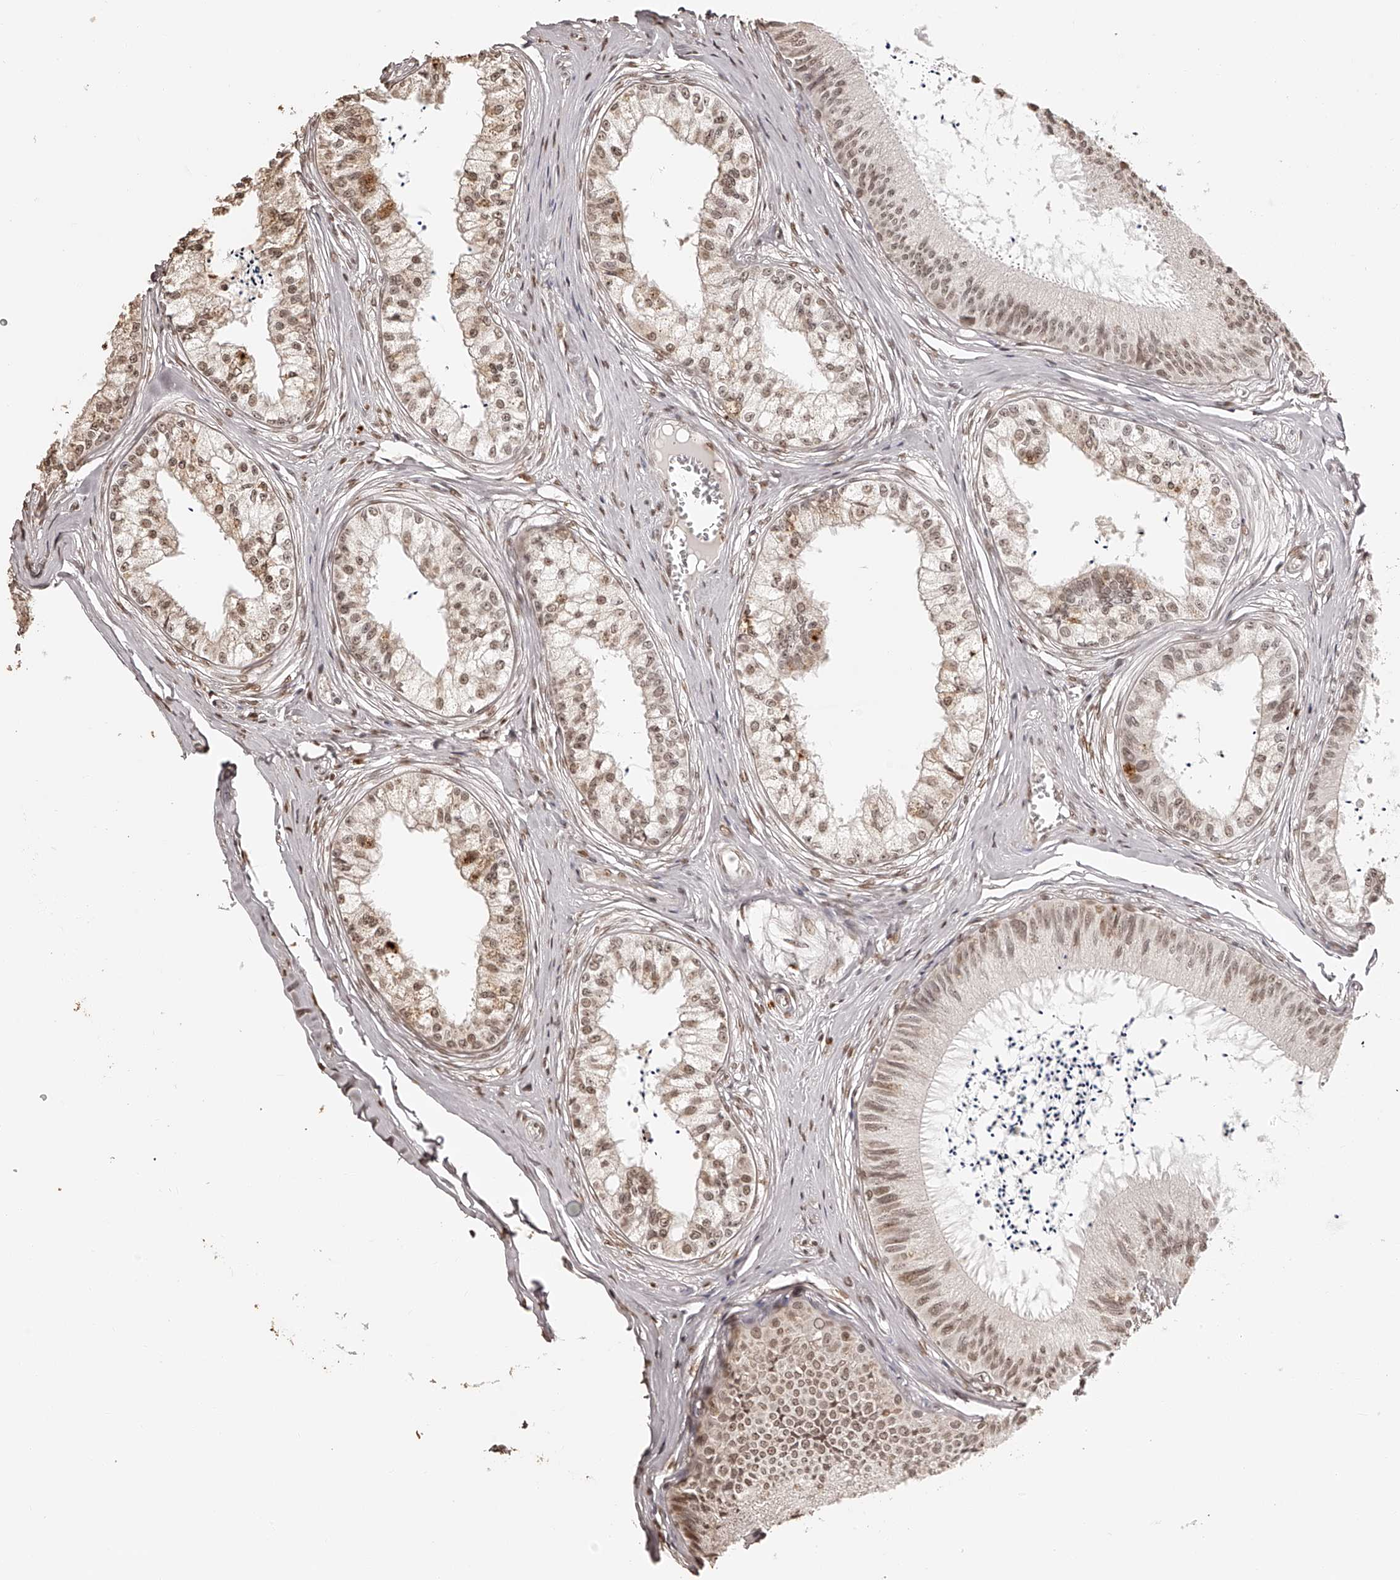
{"staining": {"intensity": "moderate", "quantity": ">75%", "location": "nuclear"}, "tissue": "epididymis", "cell_type": "Glandular cells", "image_type": "normal", "snomed": [{"axis": "morphology", "description": "Normal tissue, NOS"}, {"axis": "topography", "description": "Epididymis"}], "caption": "Benign epididymis reveals moderate nuclear staining in about >75% of glandular cells (DAB IHC, brown staining for protein, blue staining for nuclei)..", "gene": "ZNF503", "patient": {"sex": "male", "age": 79}}